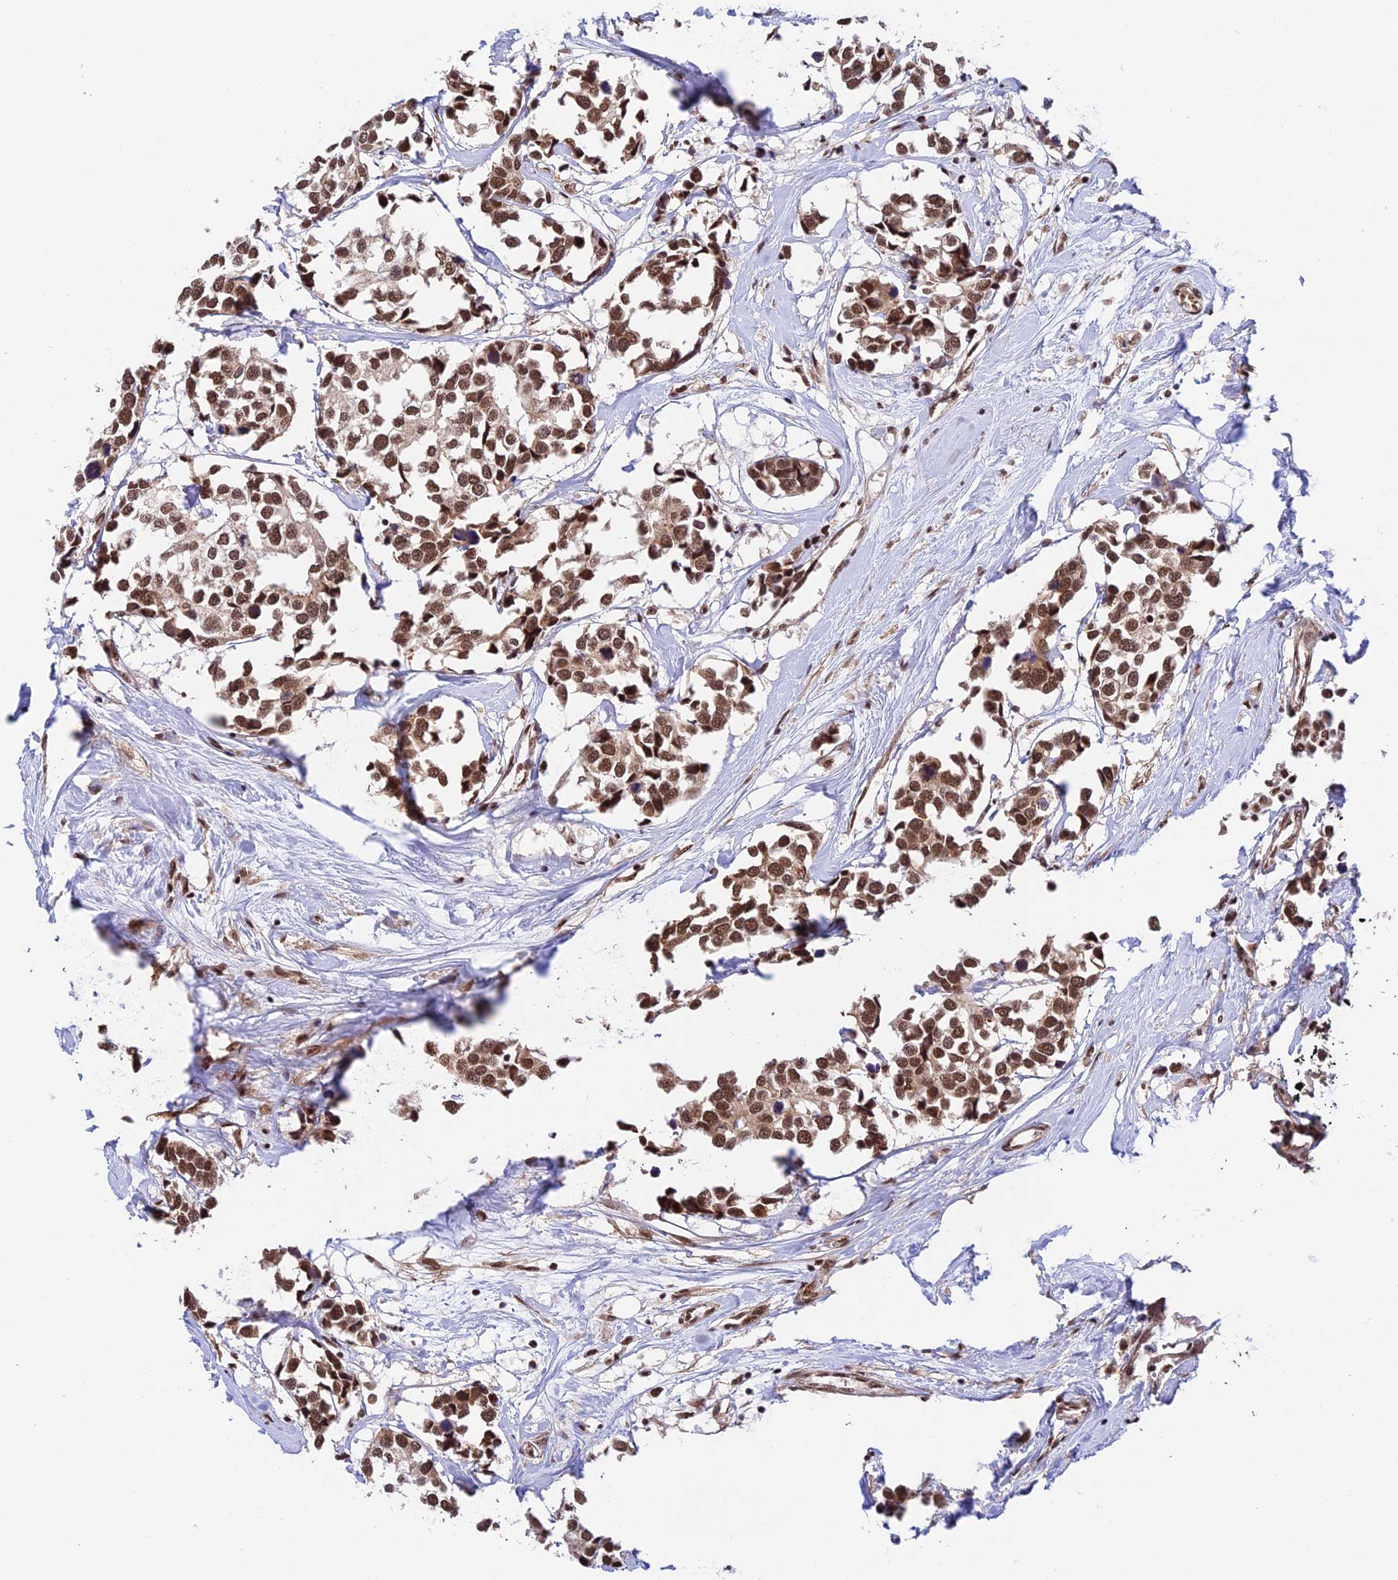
{"staining": {"intensity": "strong", "quantity": ">75%", "location": "nuclear"}, "tissue": "breast cancer", "cell_type": "Tumor cells", "image_type": "cancer", "snomed": [{"axis": "morphology", "description": "Duct carcinoma"}, {"axis": "topography", "description": "Breast"}], "caption": "Human intraductal carcinoma (breast) stained with a brown dye reveals strong nuclear positive staining in approximately >75% of tumor cells.", "gene": "RBM42", "patient": {"sex": "female", "age": 83}}